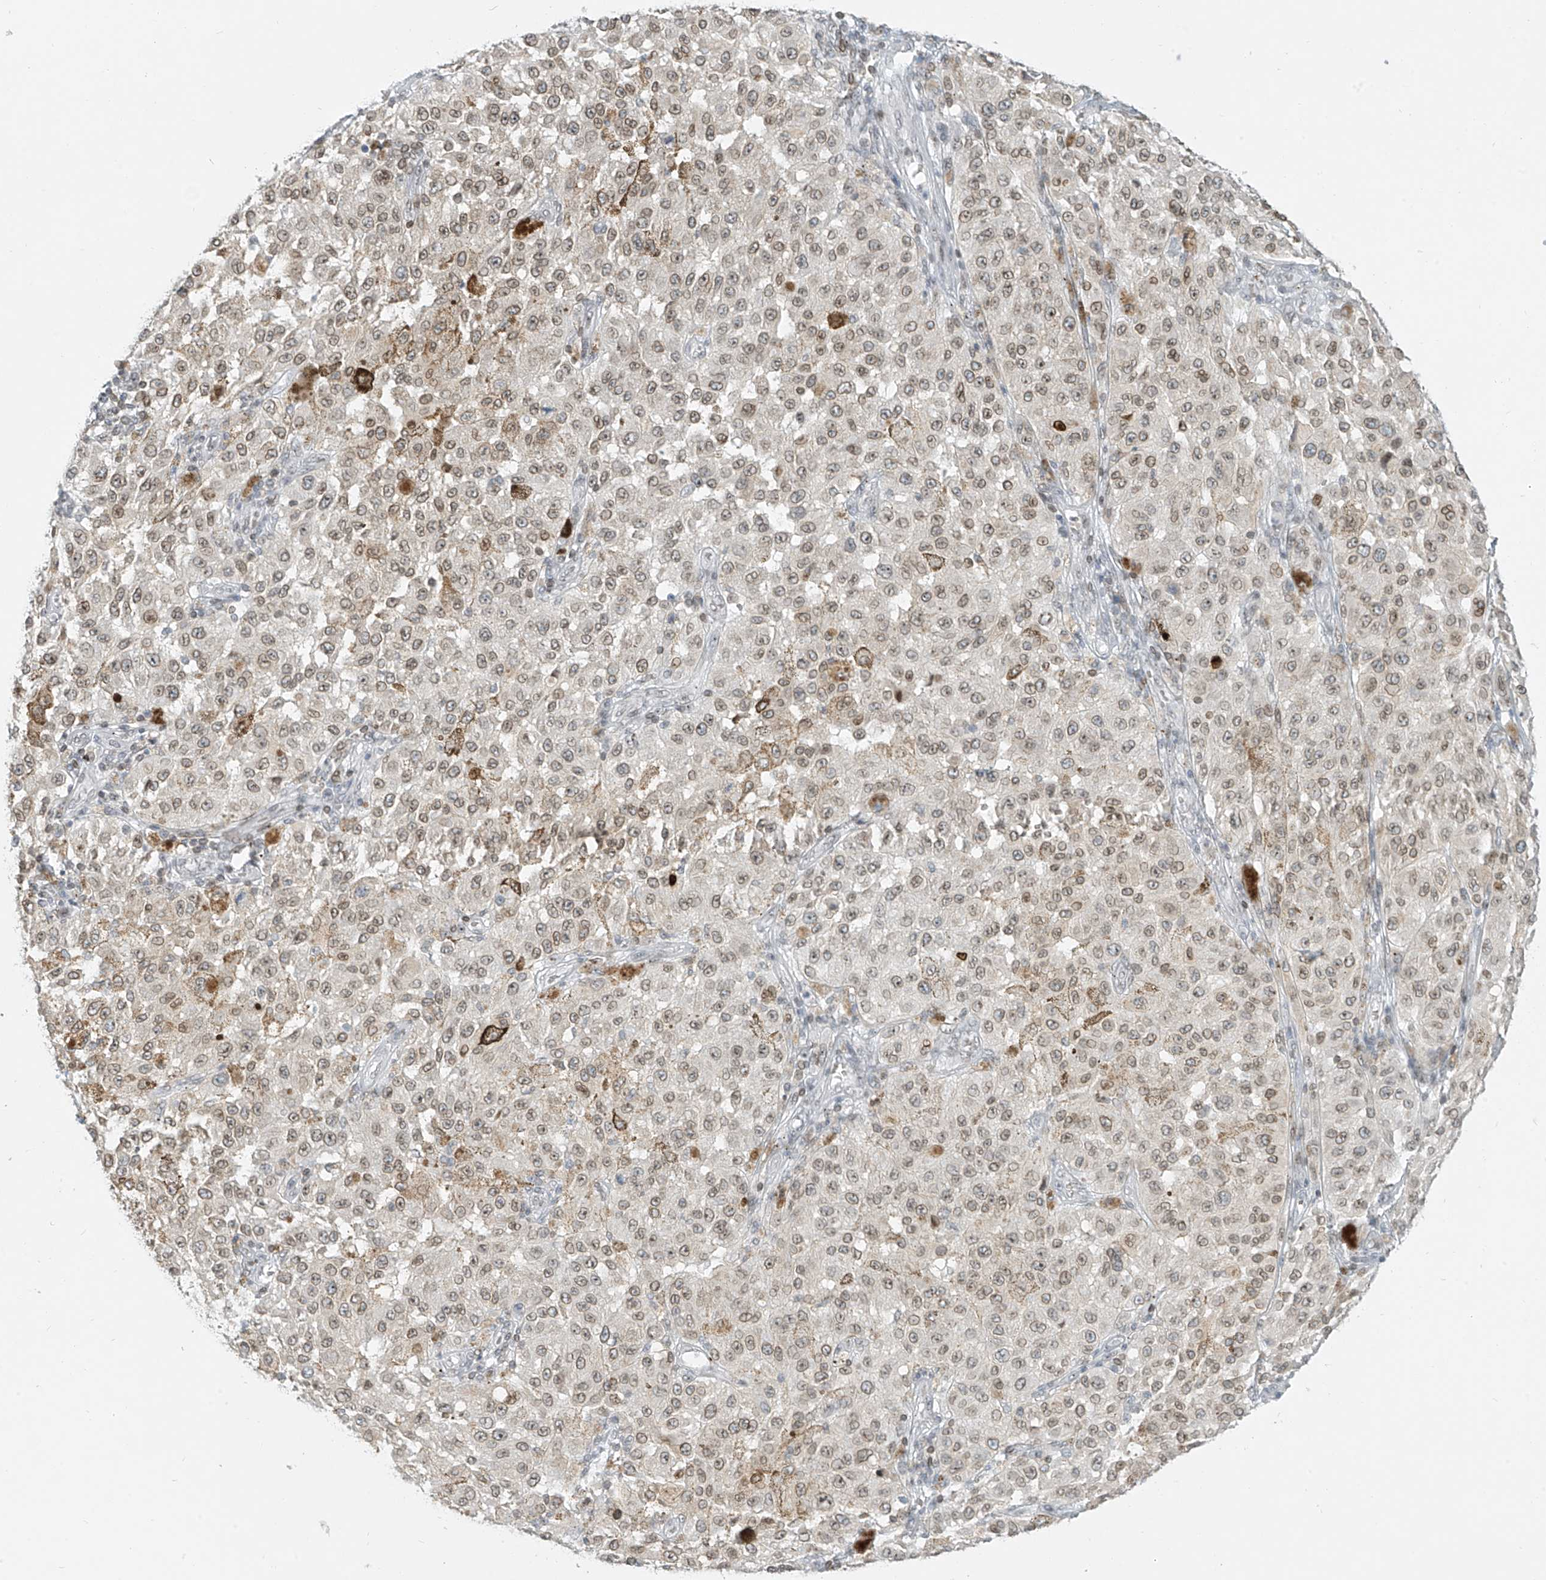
{"staining": {"intensity": "moderate", "quantity": "25%-75%", "location": "cytoplasmic/membranous,nuclear"}, "tissue": "melanoma", "cell_type": "Tumor cells", "image_type": "cancer", "snomed": [{"axis": "morphology", "description": "Malignant melanoma, NOS"}, {"axis": "topography", "description": "Skin"}], "caption": "Melanoma stained for a protein demonstrates moderate cytoplasmic/membranous and nuclear positivity in tumor cells.", "gene": "SAMD15", "patient": {"sex": "female", "age": 64}}